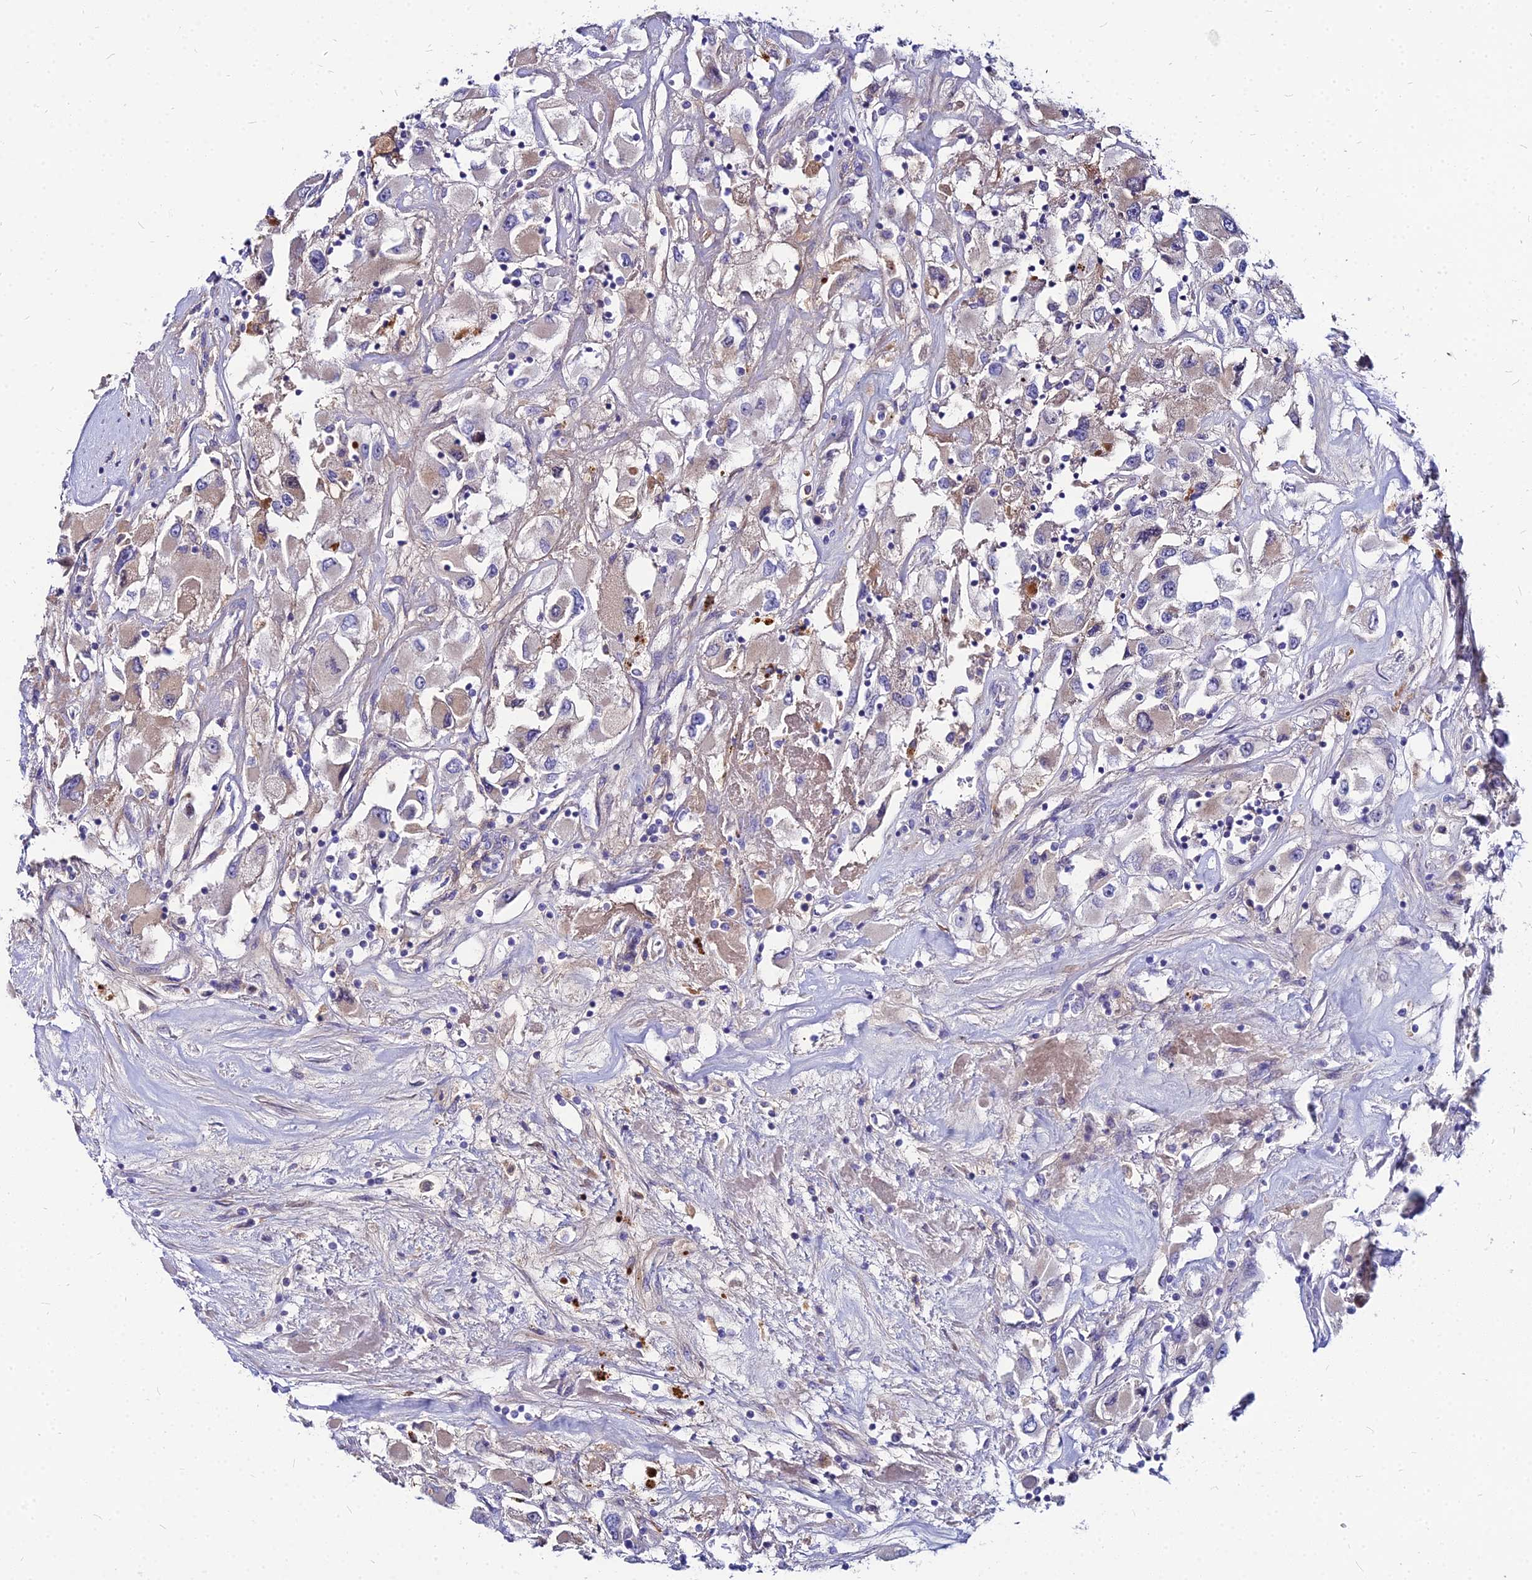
{"staining": {"intensity": "negative", "quantity": "none", "location": "none"}, "tissue": "renal cancer", "cell_type": "Tumor cells", "image_type": "cancer", "snomed": [{"axis": "morphology", "description": "Adenocarcinoma, NOS"}, {"axis": "topography", "description": "Kidney"}], "caption": "Immunohistochemistry (IHC) of renal adenocarcinoma shows no staining in tumor cells. The staining is performed using DAB brown chromogen with nuclei counter-stained in using hematoxylin.", "gene": "ACSM6", "patient": {"sex": "female", "age": 52}}